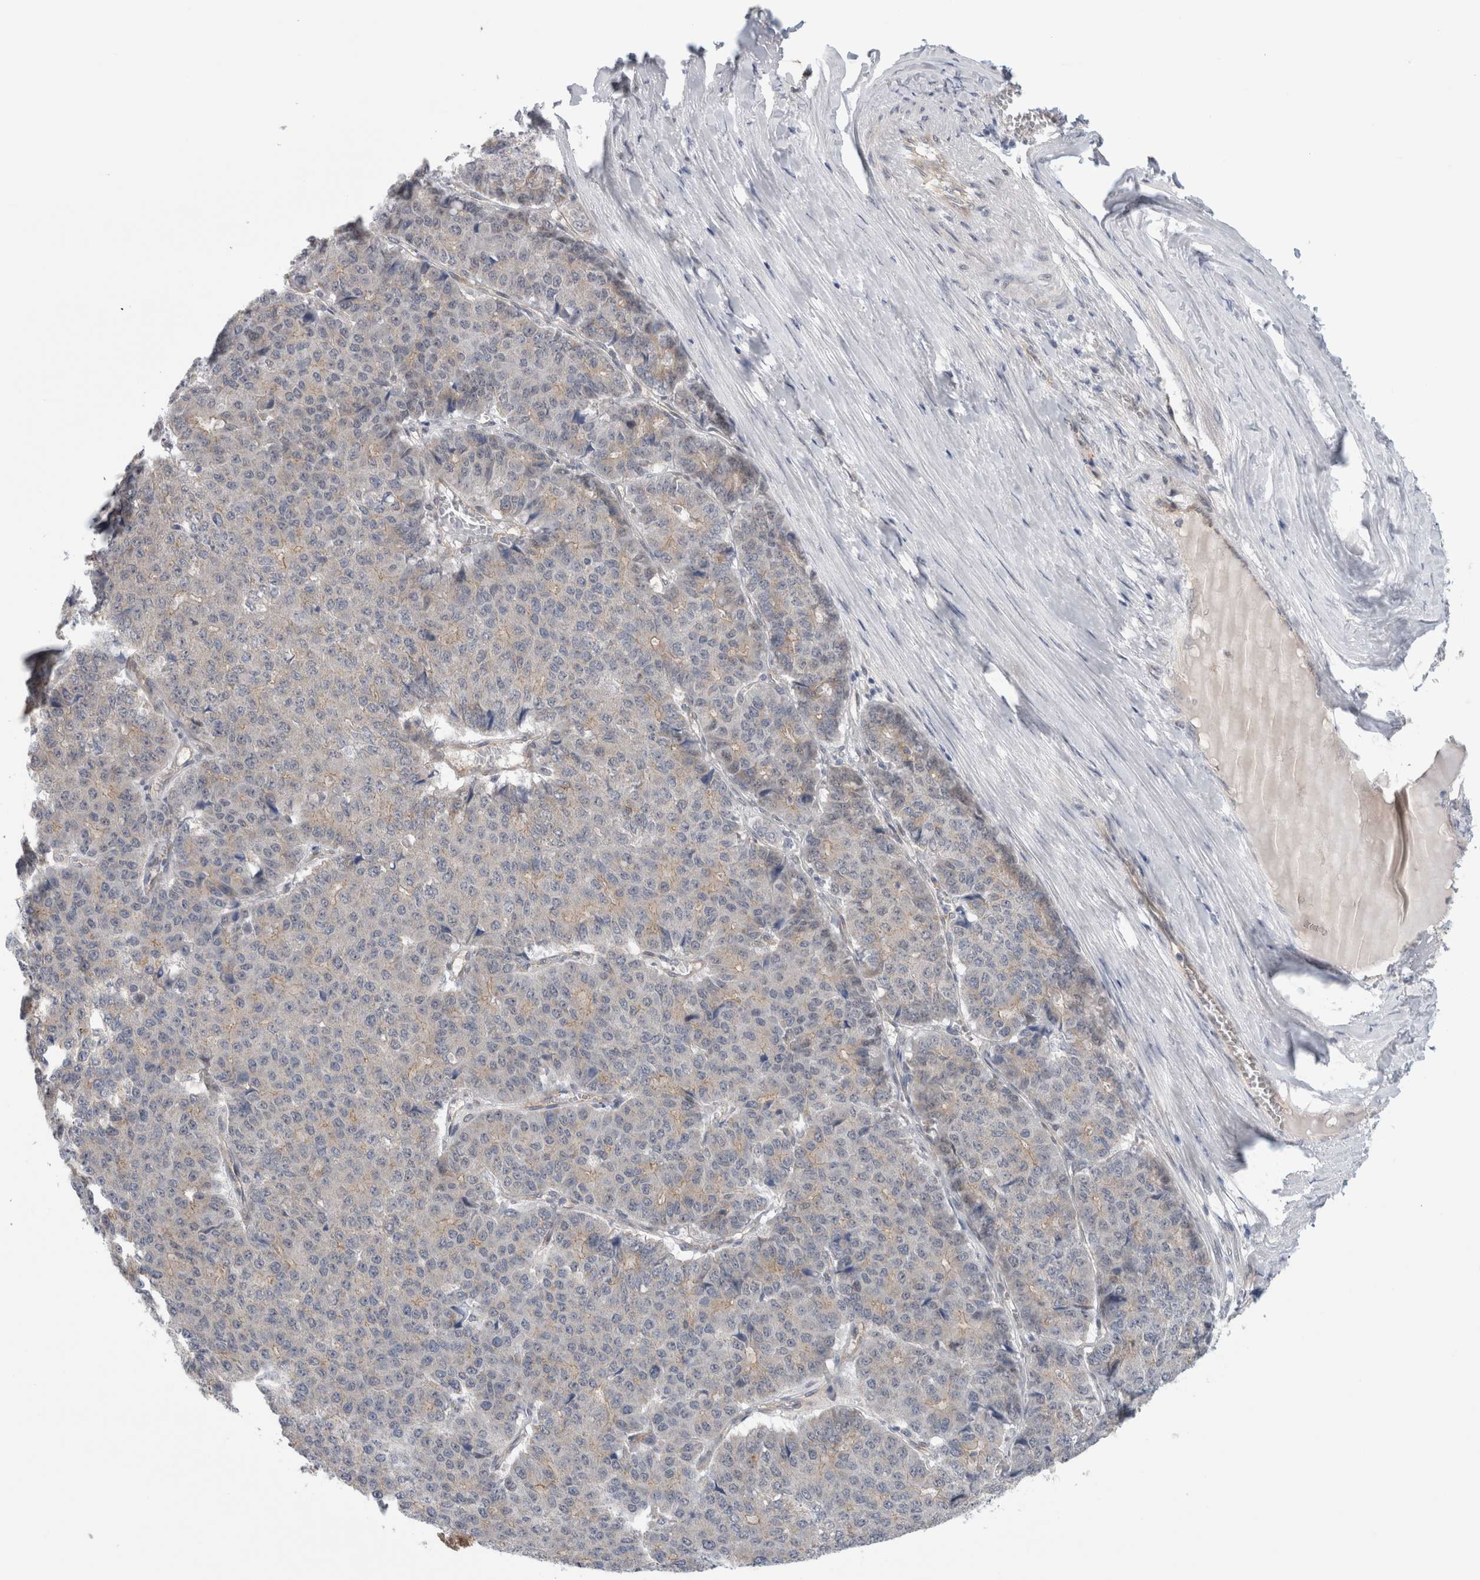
{"staining": {"intensity": "weak", "quantity": "<25%", "location": "cytoplasmic/membranous"}, "tissue": "pancreatic cancer", "cell_type": "Tumor cells", "image_type": "cancer", "snomed": [{"axis": "morphology", "description": "Adenocarcinoma, NOS"}, {"axis": "topography", "description": "Pancreas"}], "caption": "There is no significant expression in tumor cells of pancreatic cancer.", "gene": "TAFA5", "patient": {"sex": "male", "age": 50}}